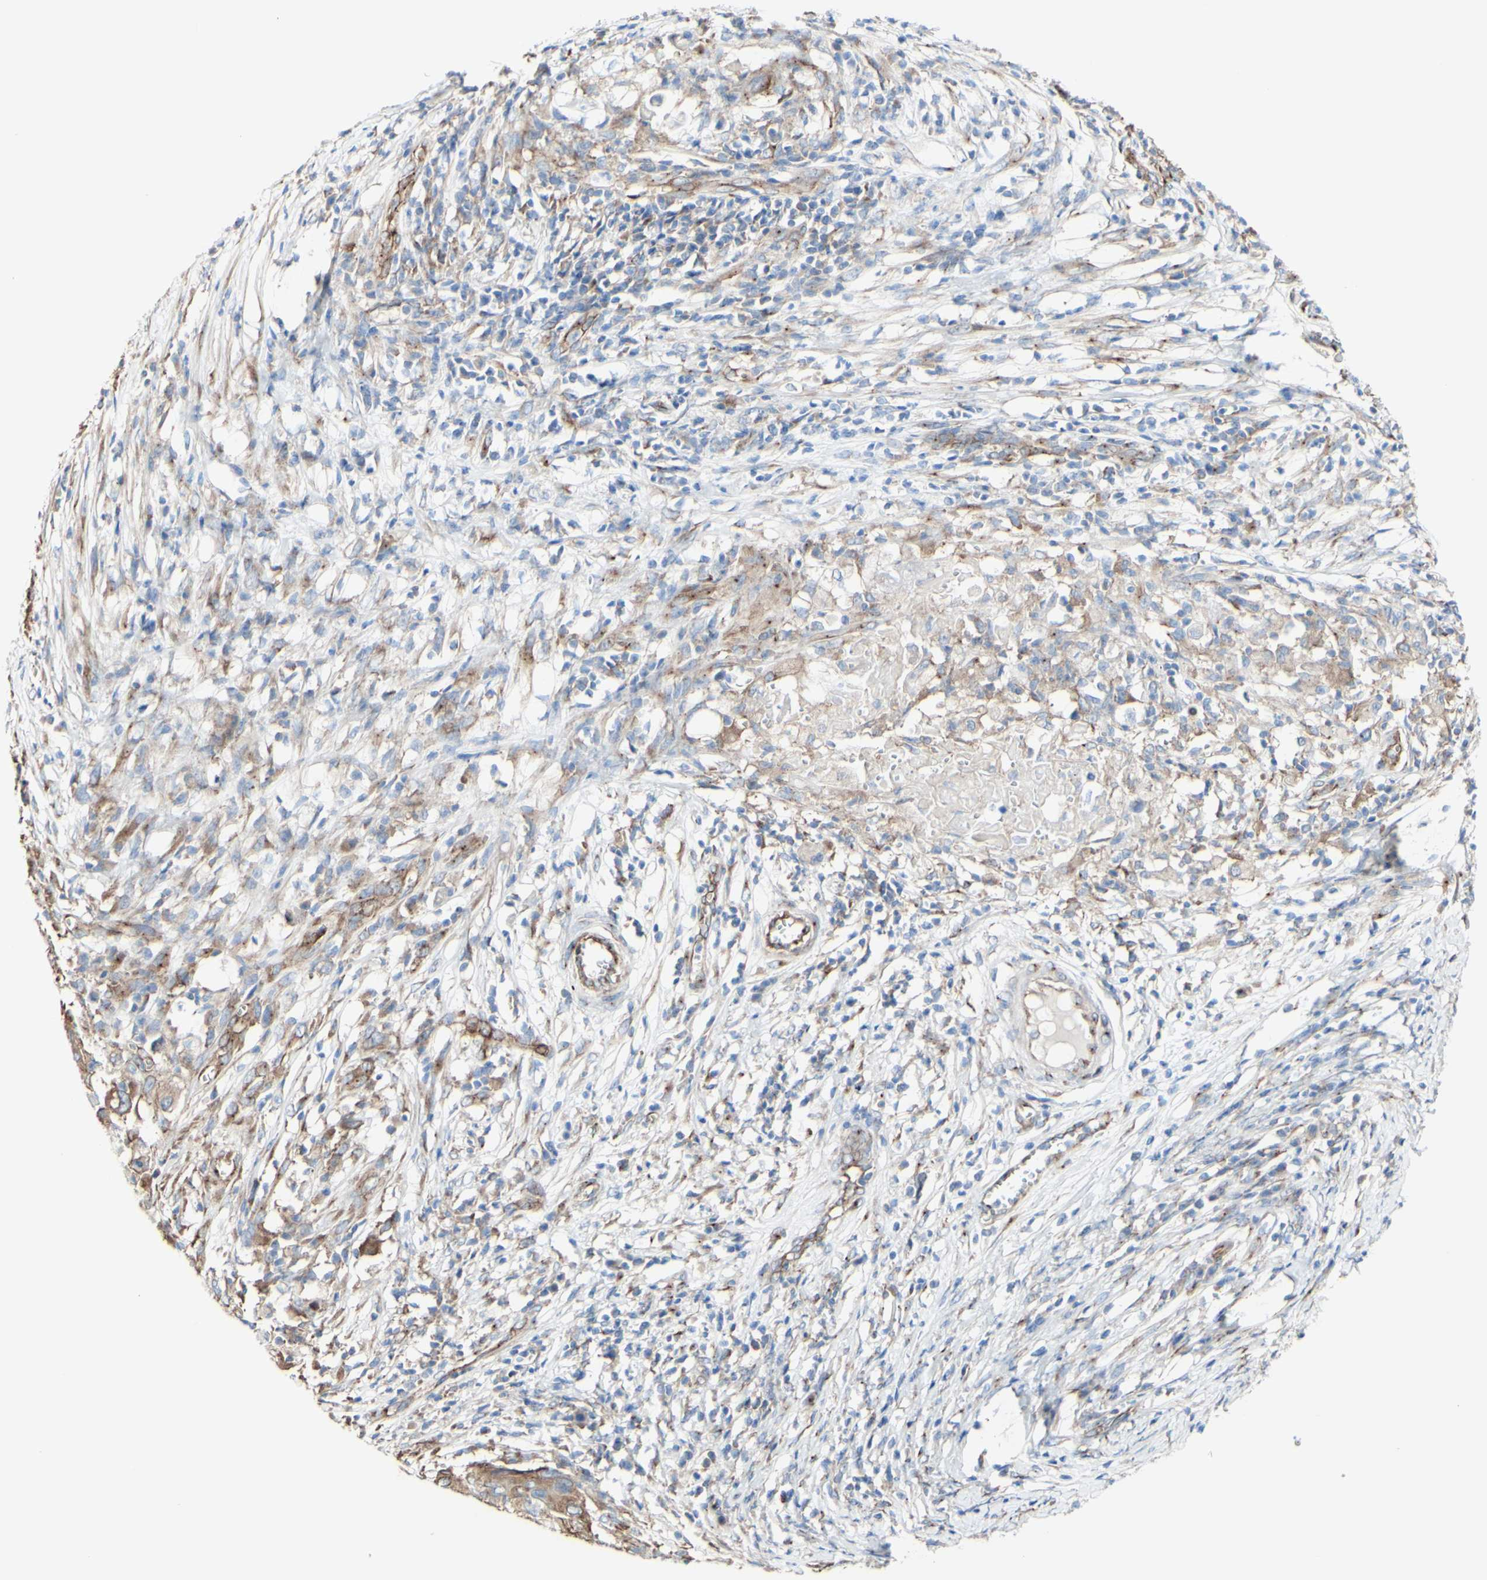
{"staining": {"intensity": "moderate", "quantity": ">75%", "location": "cytoplasmic/membranous"}, "tissue": "cervical cancer", "cell_type": "Tumor cells", "image_type": "cancer", "snomed": [{"axis": "morphology", "description": "Squamous cell carcinoma, NOS"}, {"axis": "topography", "description": "Cervix"}], "caption": "A photomicrograph of human squamous cell carcinoma (cervical) stained for a protein demonstrates moderate cytoplasmic/membranous brown staining in tumor cells.", "gene": "LRIG3", "patient": {"sex": "female", "age": 39}}